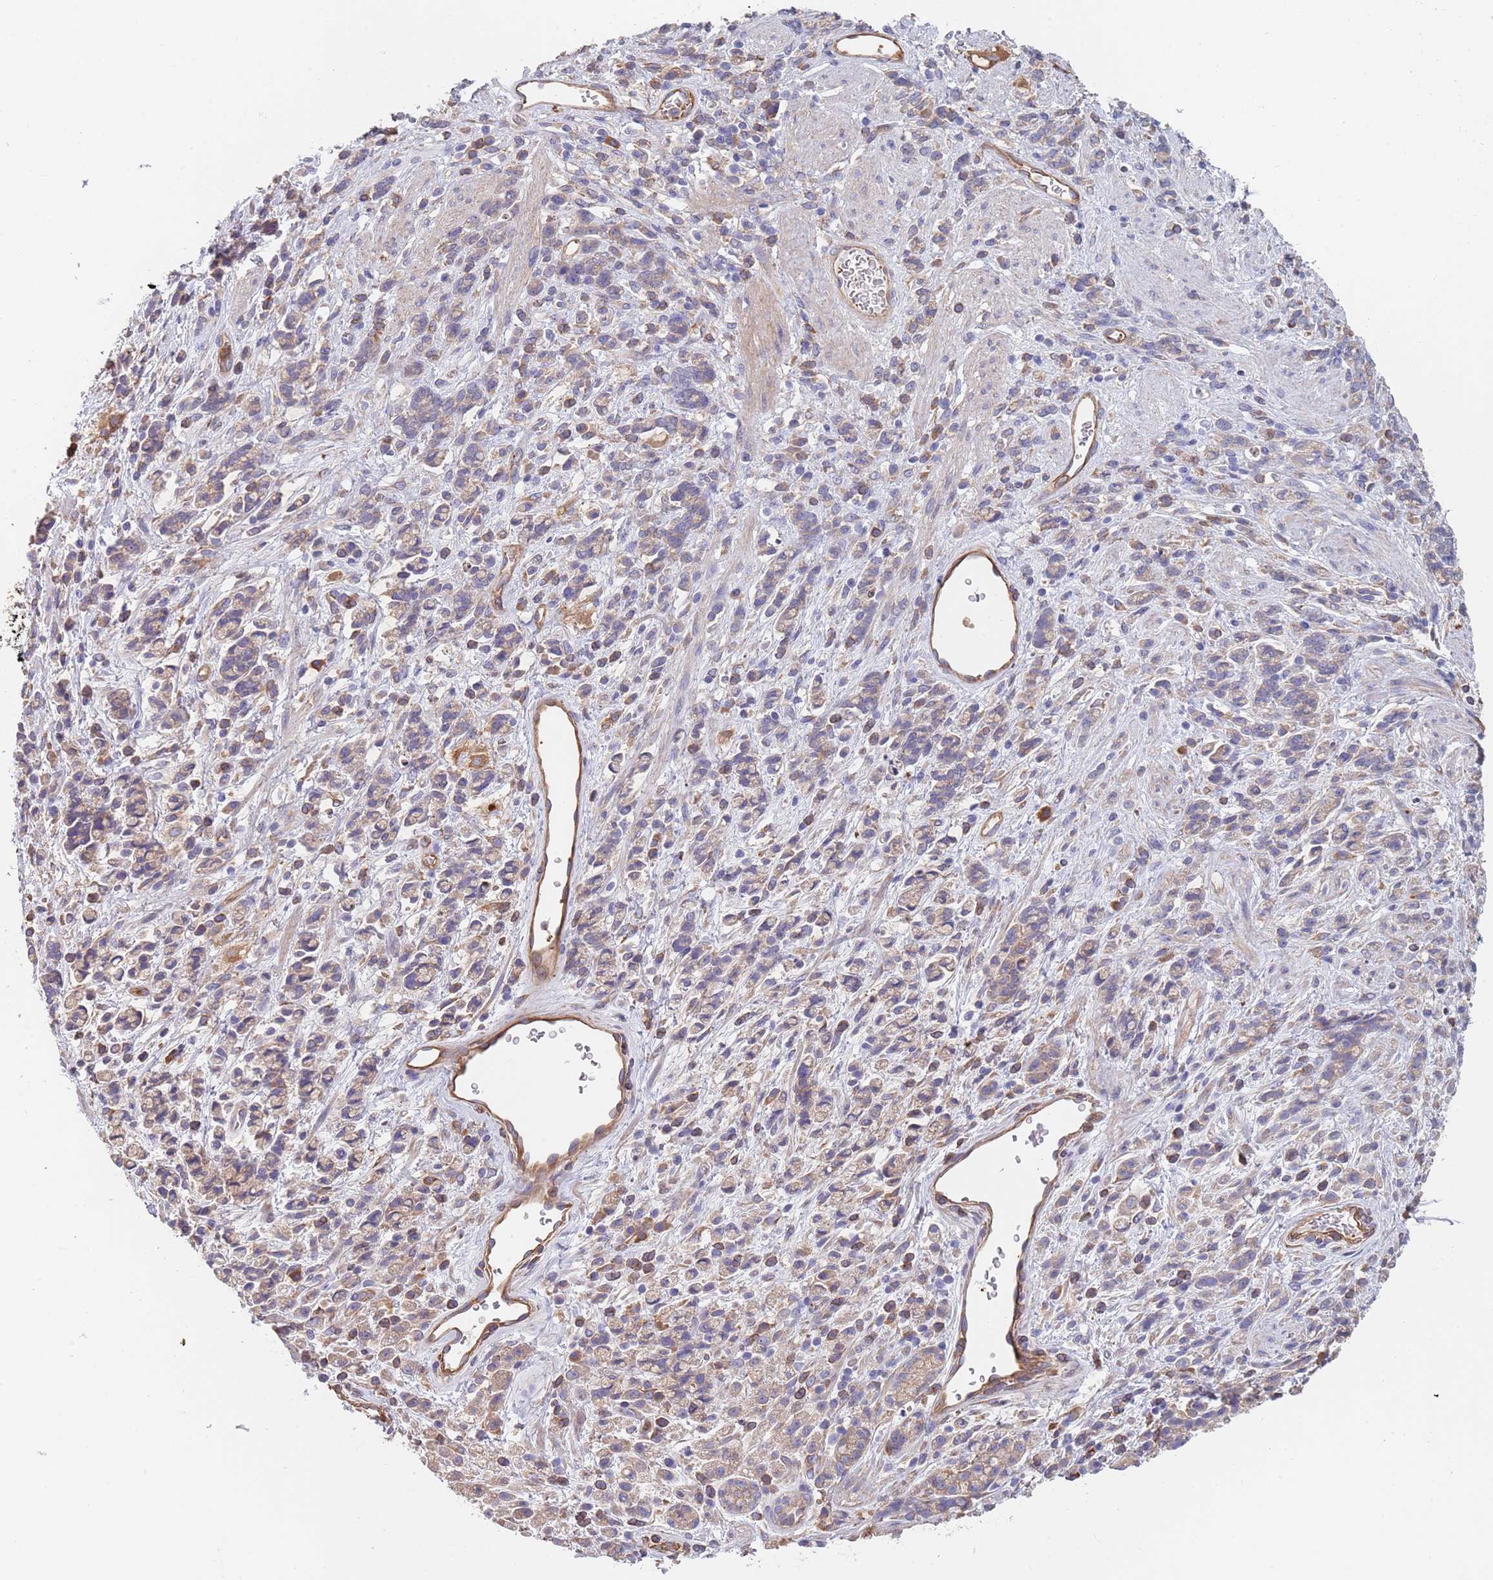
{"staining": {"intensity": "weak", "quantity": ">75%", "location": "cytoplasmic/membranous"}, "tissue": "stomach cancer", "cell_type": "Tumor cells", "image_type": "cancer", "snomed": [{"axis": "morphology", "description": "Adenocarcinoma, NOS"}, {"axis": "topography", "description": "Stomach"}], "caption": "IHC (DAB (3,3'-diaminobenzidine)) staining of stomach cancer demonstrates weak cytoplasmic/membranous protein positivity in approximately >75% of tumor cells.", "gene": "DCUN1D3", "patient": {"sex": "female", "age": 60}}